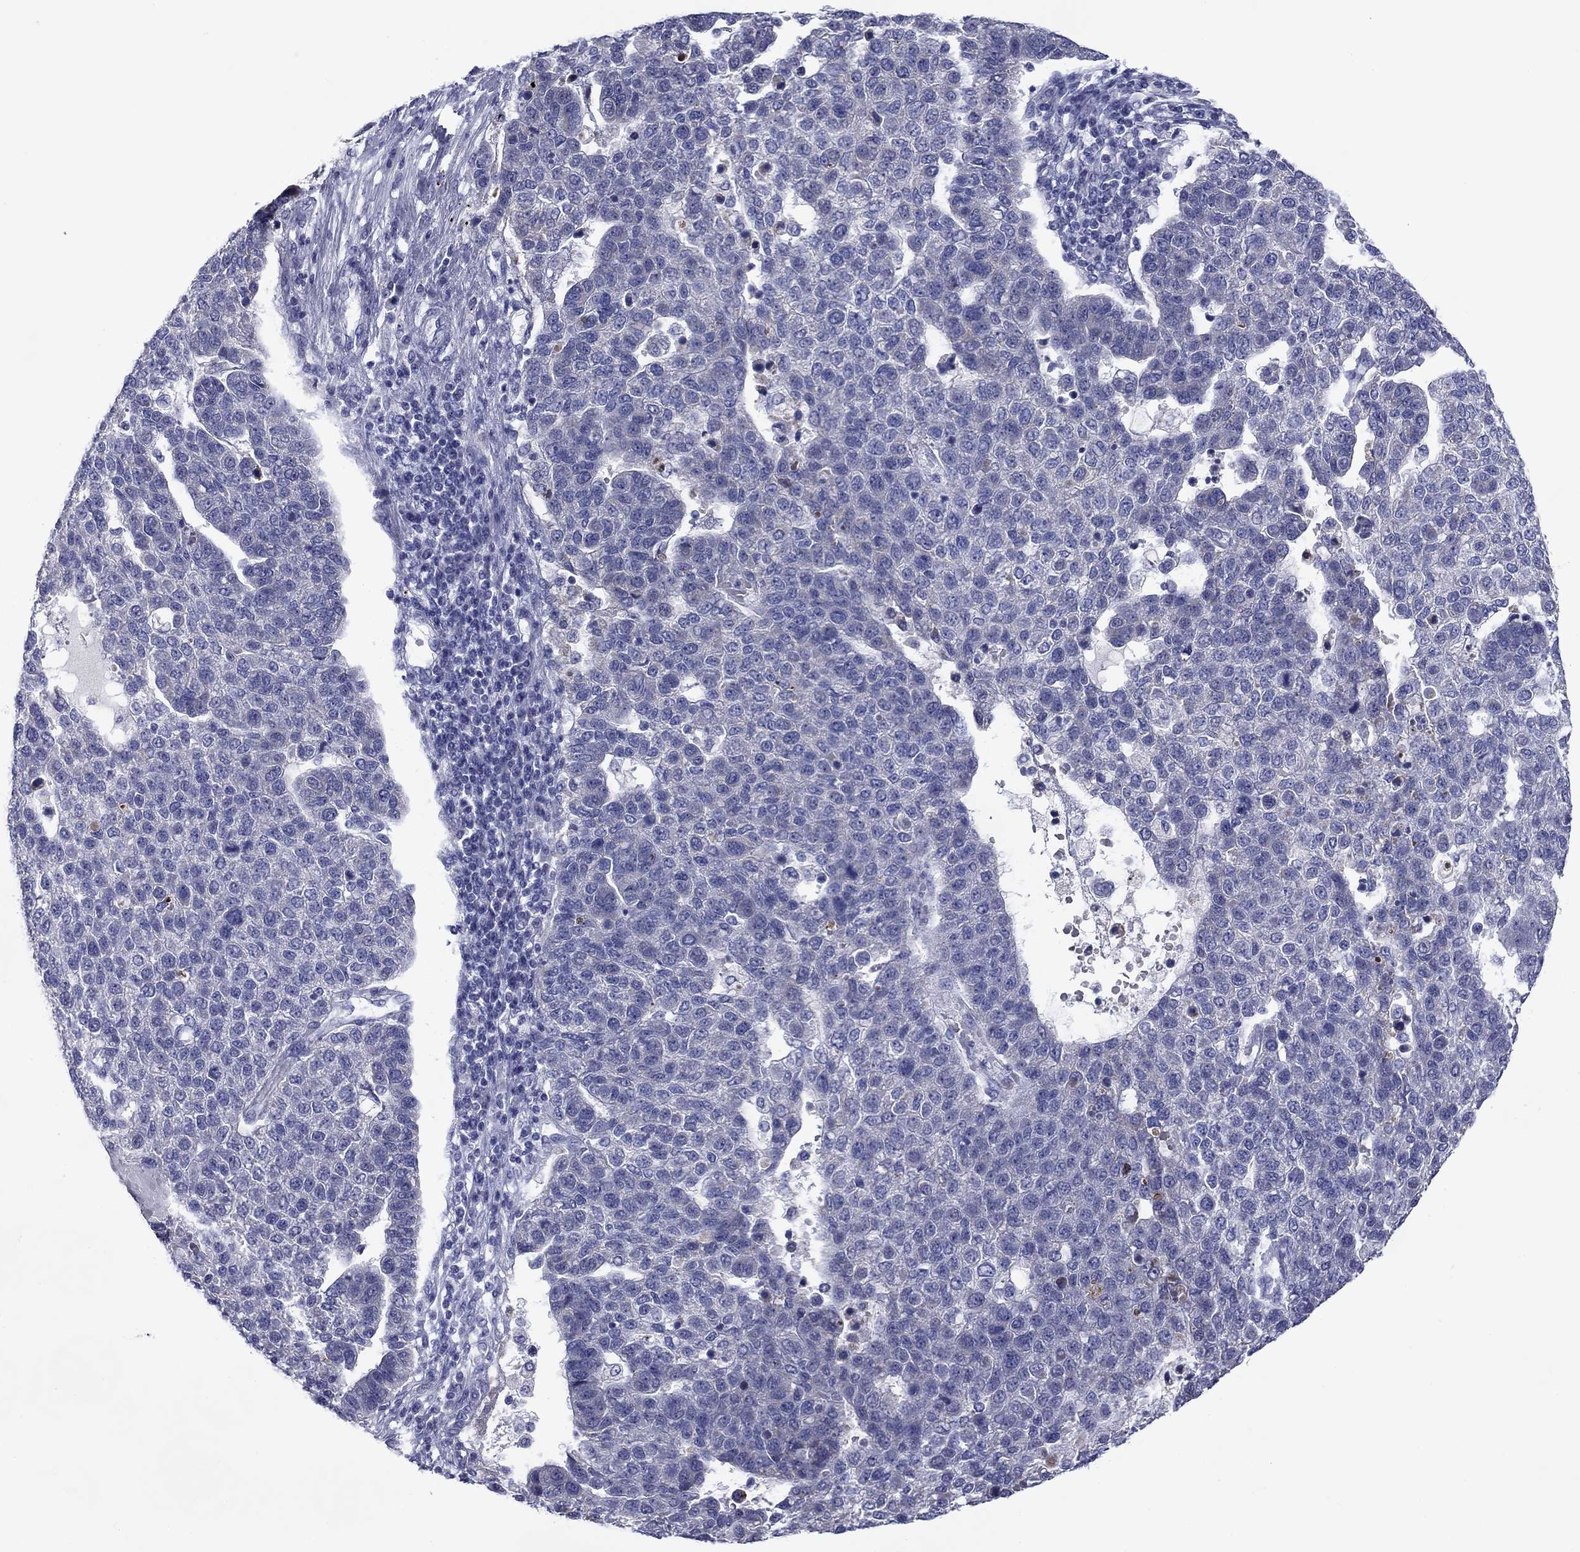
{"staining": {"intensity": "negative", "quantity": "none", "location": "none"}, "tissue": "pancreatic cancer", "cell_type": "Tumor cells", "image_type": "cancer", "snomed": [{"axis": "morphology", "description": "Adenocarcinoma, NOS"}, {"axis": "topography", "description": "Pancreas"}], "caption": "This is an immunohistochemistry image of human pancreatic cancer. There is no expression in tumor cells.", "gene": "SPATA7", "patient": {"sex": "female", "age": 61}}